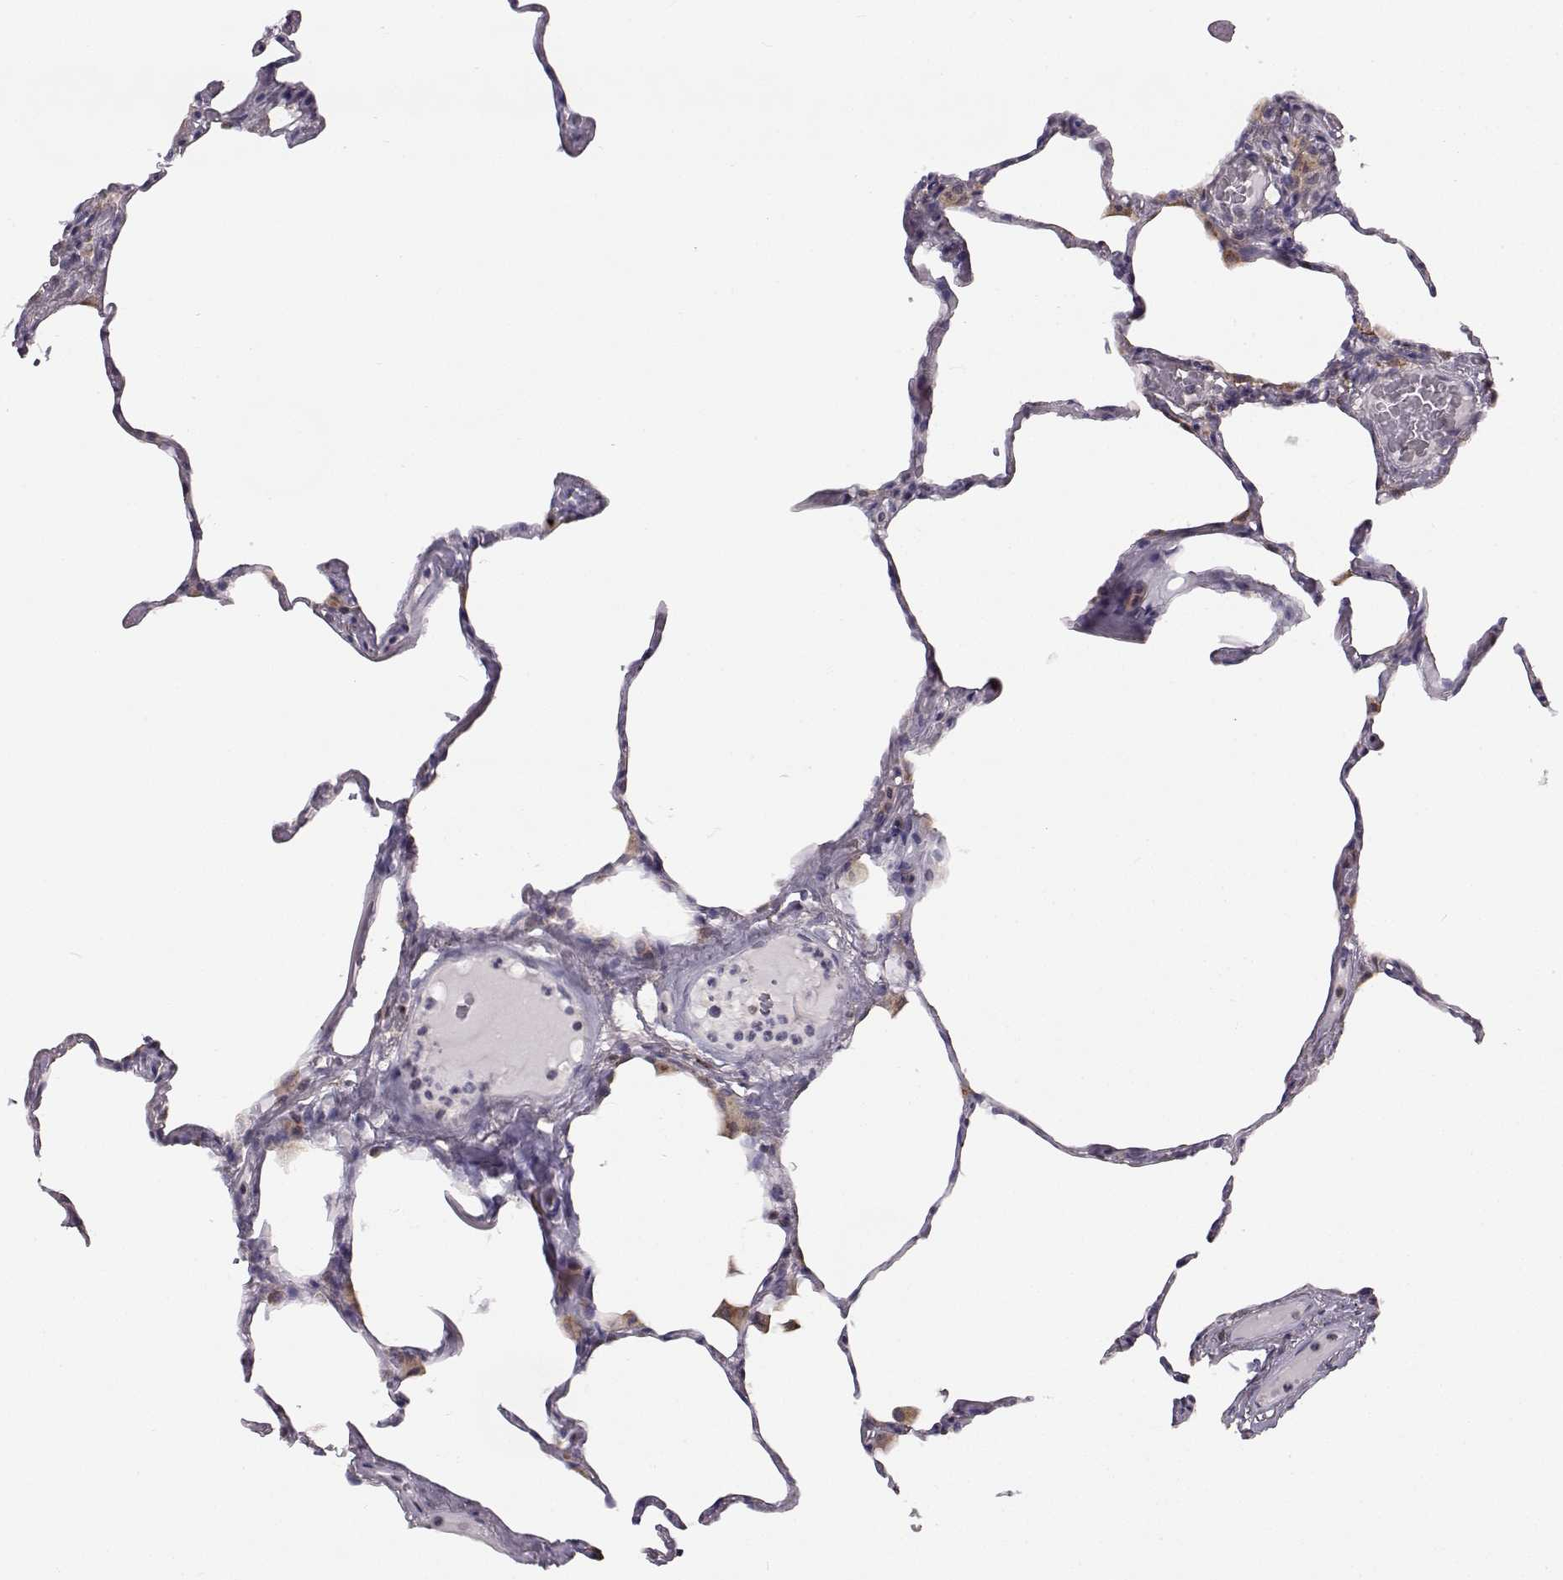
{"staining": {"intensity": "moderate", "quantity": "<25%", "location": "cytoplasmic/membranous"}, "tissue": "lung", "cell_type": "Alveolar cells", "image_type": "normal", "snomed": [{"axis": "morphology", "description": "Normal tissue, NOS"}, {"axis": "topography", "description": "Lung"}], "caption": "About <25% of alveolar cells in benign lung reveal moderate cytoplasmic/membranous protein expression as visualized by brown immunohistochemical staining.", "gene": "SPAG17", "patient": {"sex": "male", "age": 65}}